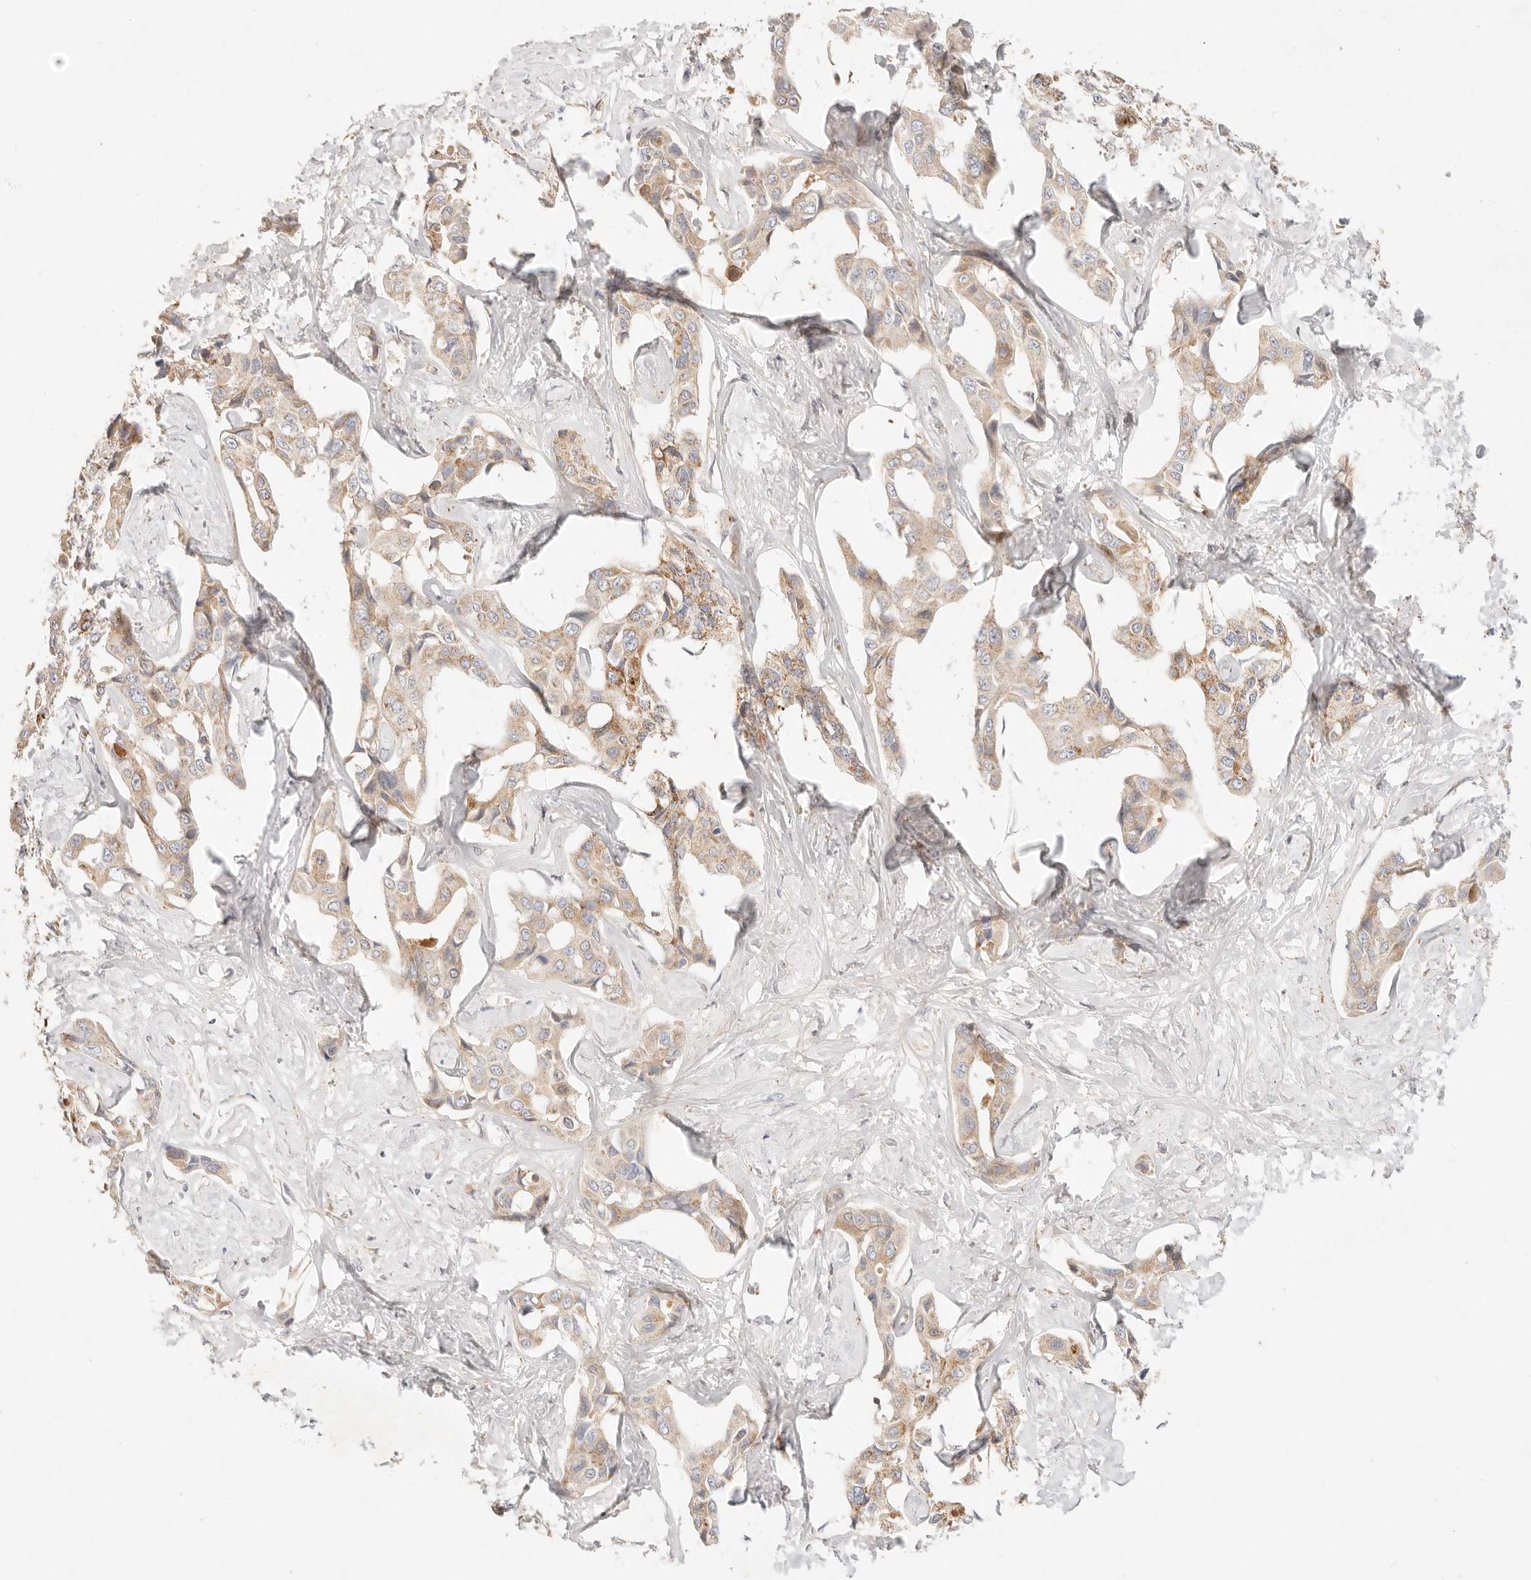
{"staining": {"intensity": "moderate", "quantity": "25%-75%", "location": "cytoplasmic/membranous"}, "tissue": "liver cancer", "cell_type": "Tumor cells", "image_type": "cancer", "snomed": [{"axis": "morphology", "description": "Cholangiocarcinoma"}, {"axis": "topography", "description": "Liver"}], "caption": "Immunohistochemical staining of liver cholangiocarcinoma displays medium levels of moderate cytoplasmic/membranous positivity in approximately 25%-75% of tumor cells. Using DAB (3,3'-diaminobenzidine) (brown) and hematoxylin (blue) stains, captured at high magnification using brightfield microscopy.", "gene": "ACOX1", "patient": {"sex": "male", "age": 59}}